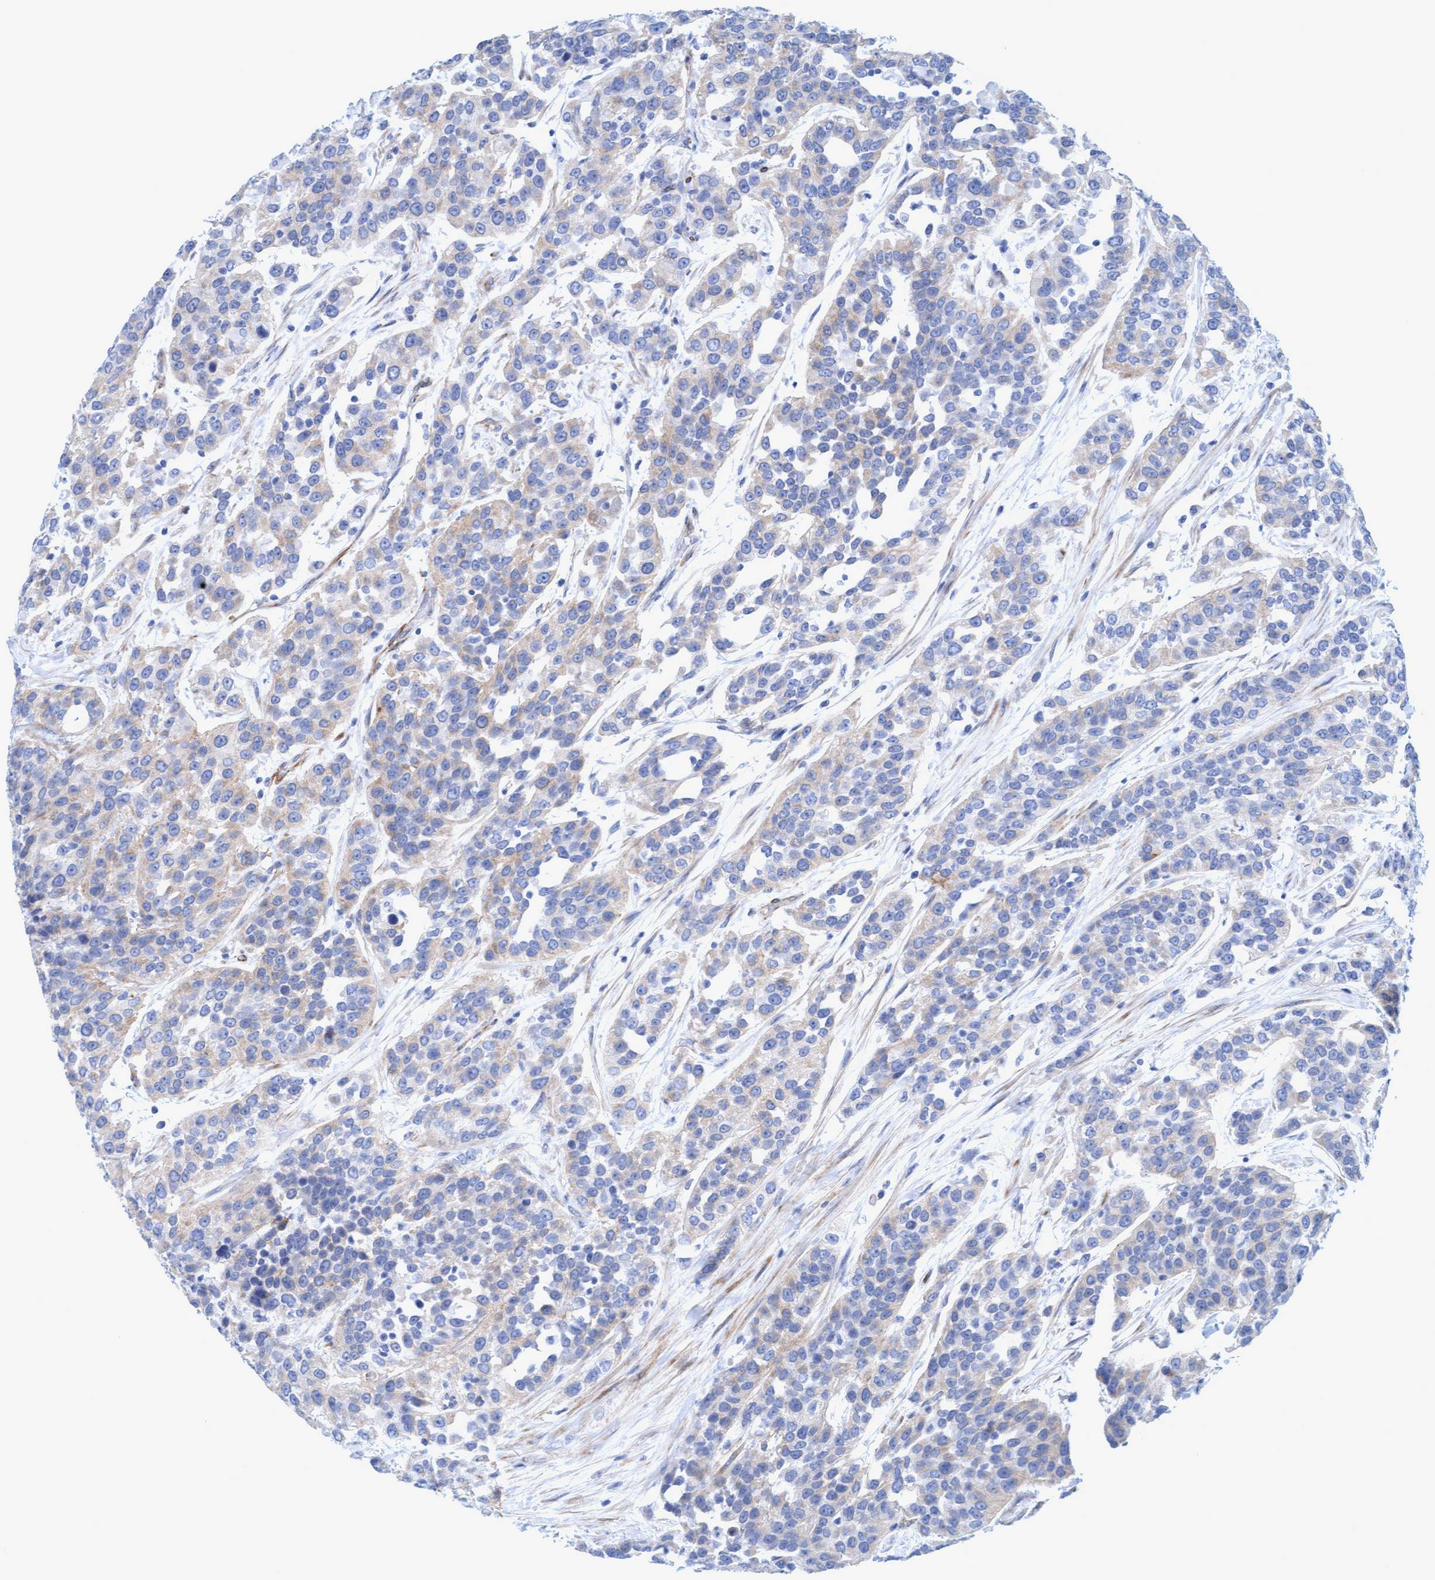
{"staining": {"intensity": "weak", "quantity": "<25%", "location": "cytoplasmic/membranous"}, "tissue": "urothelial cancer", "cell_type": "Tumor cells", "image_type": "cancer", "snomed": [{"axis": "morphology", "description": "Urothelial carcinoma, High grade"}, {"axis": "topography", "description": "Urinary bladder"}], "caption": "A high-resolution image shows immunohistochemistry (IHC) staining of urothelial cancer, which exhibits no significant expression in tumor cells.", "gene": "MTFR1", "patient": {"sex": "female", "age": 80}}